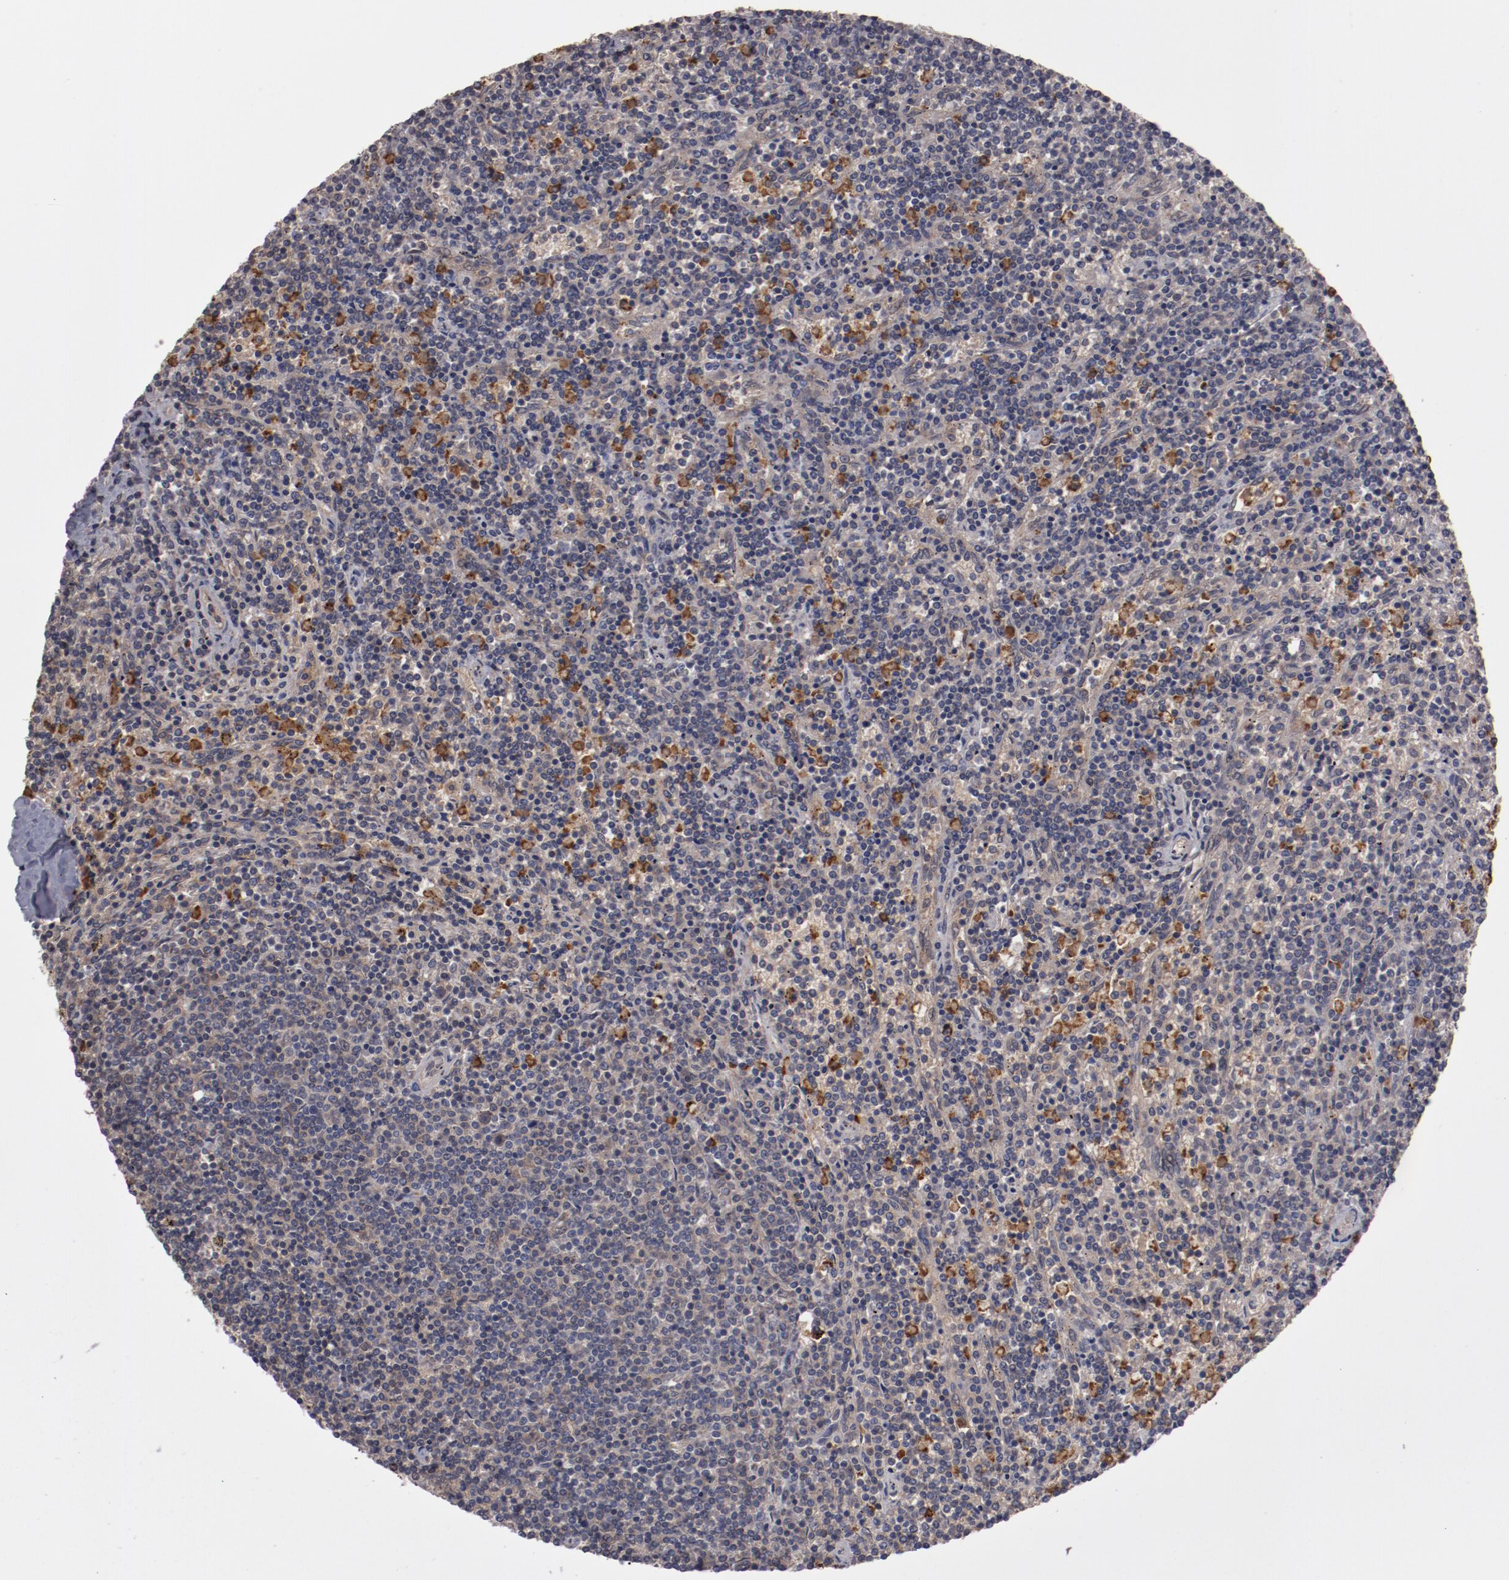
{"staining": {"intensity": "weak", "quantity": "25%-75%", "location": "cytoplasmic/membranous"}, "tissue": "lymphoma", "cell_type": "Tumor cells", "image_type": "cancer", "snomed": [{"axis": "morphology", "description": "Malignant lymphoma, non-Hodgkin's type, Low grade"}, {"axis": "topography", "description": "Spleen"}], "caption": "Tumor cells exhibit low levels of weak cytoplasmic/membranous staining in approximately 25%-75% of cells in low-grade malignant lymphoma, non-Hodgkin's type. (brown staining indicates protein expression, while blue staining denotes nuclei).", "gene": "SERPINA7", "patient": {"sex": "female", "age": 50}}